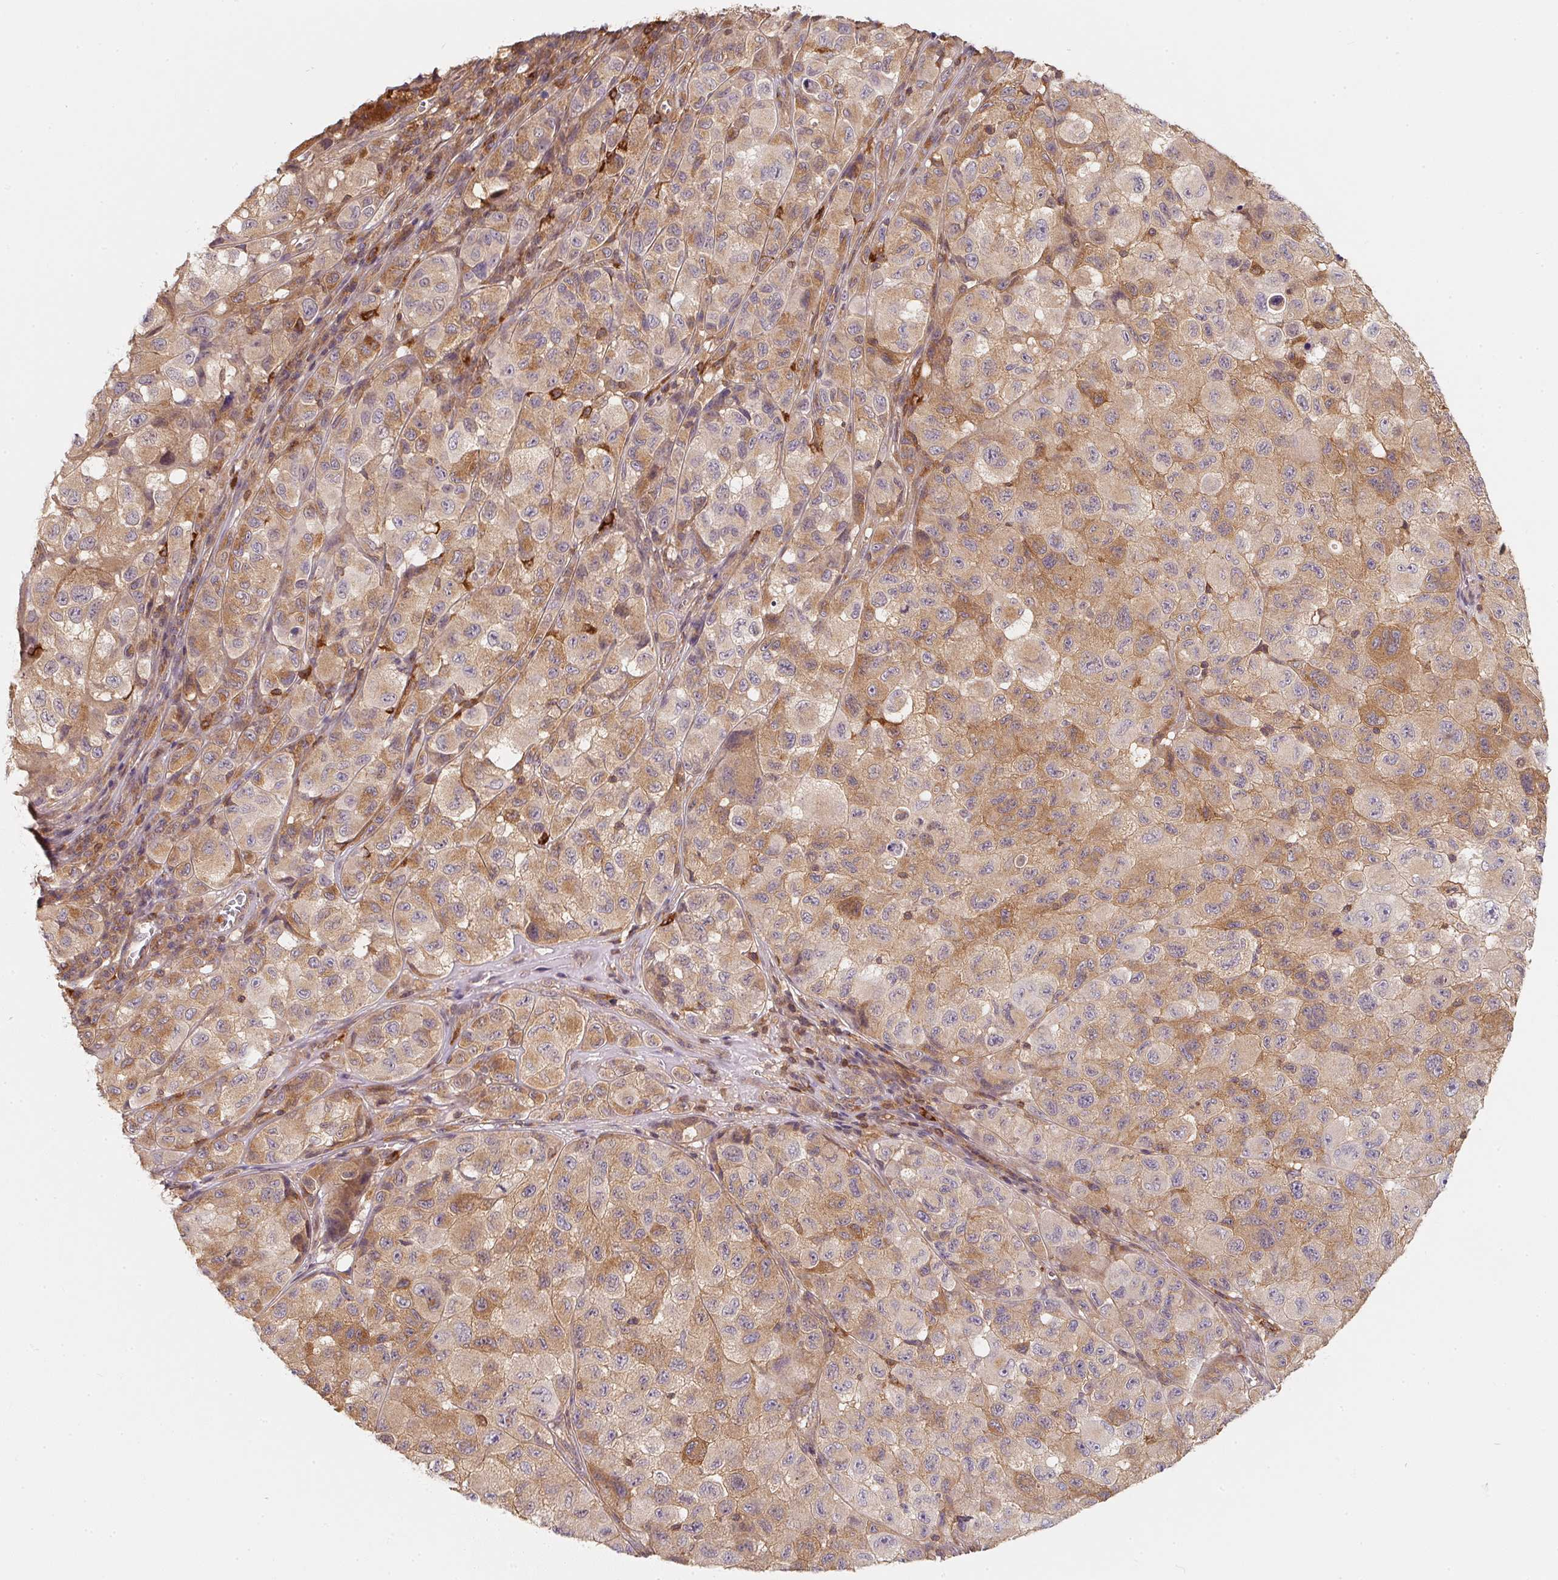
{"staining": {"intensity": "weak", "quantity": "25%-75%", "location": "cytoplasmic/membranous"}, "tissue": "melanoma", "cell_type": "Tumor cells", "image_type": "cancer", "snomed": [{"axis": "morphology", "description": "Malignant melanoma, NOS"}, {"axis": "topography", "description": "Skin"}], "caption": "Approximately 25%-75% of tumor cells in malignant melanoma show weak cytoplasmic/membranous protein positivity as visualized by brown immunohistochemical staining.", "gene": "ANKRD13A", "patient": {"sex": "male", "age": 93}}